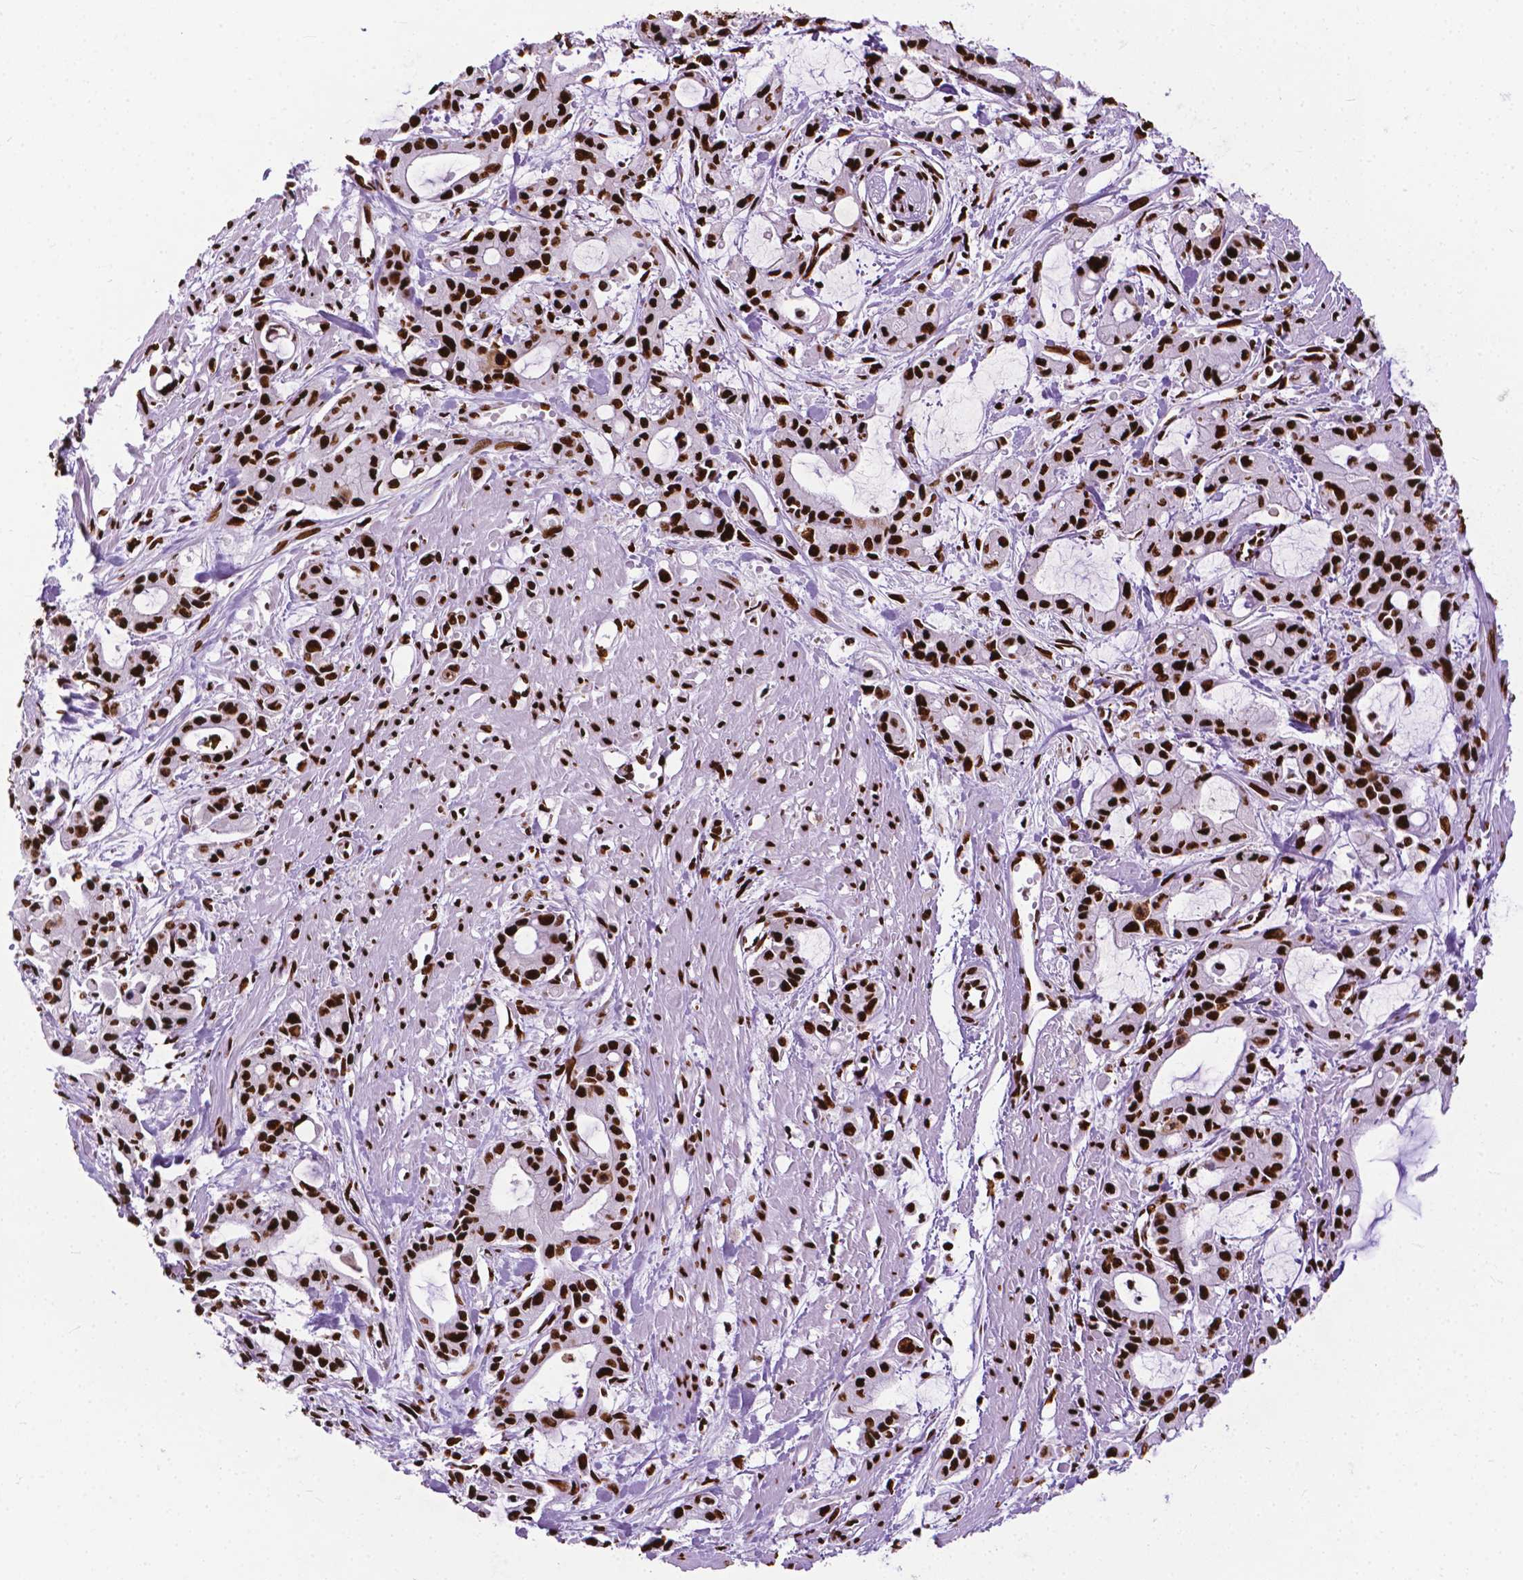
{"staining": {"intensity": "strong", "quantity": ">75%", "location": "nuclear"}, "tissue": "pancreatic cancer", "cell_type": "Tumor cells", "image_type": "cancer", "snomed": [{"axis": "morphology", "description": "Adenocarcinoma, NOS"}, {"axis": "topography", "description": "Pancreas"}], "caption": "This micrograph displays immunohistochemistry (IHC) staining of pancreatic cancer, with high strong nuclear positivity in approximately >75% of tumor cells.", "gene": "SMIM5", "patient": {"sex": "male", "age": 48}}